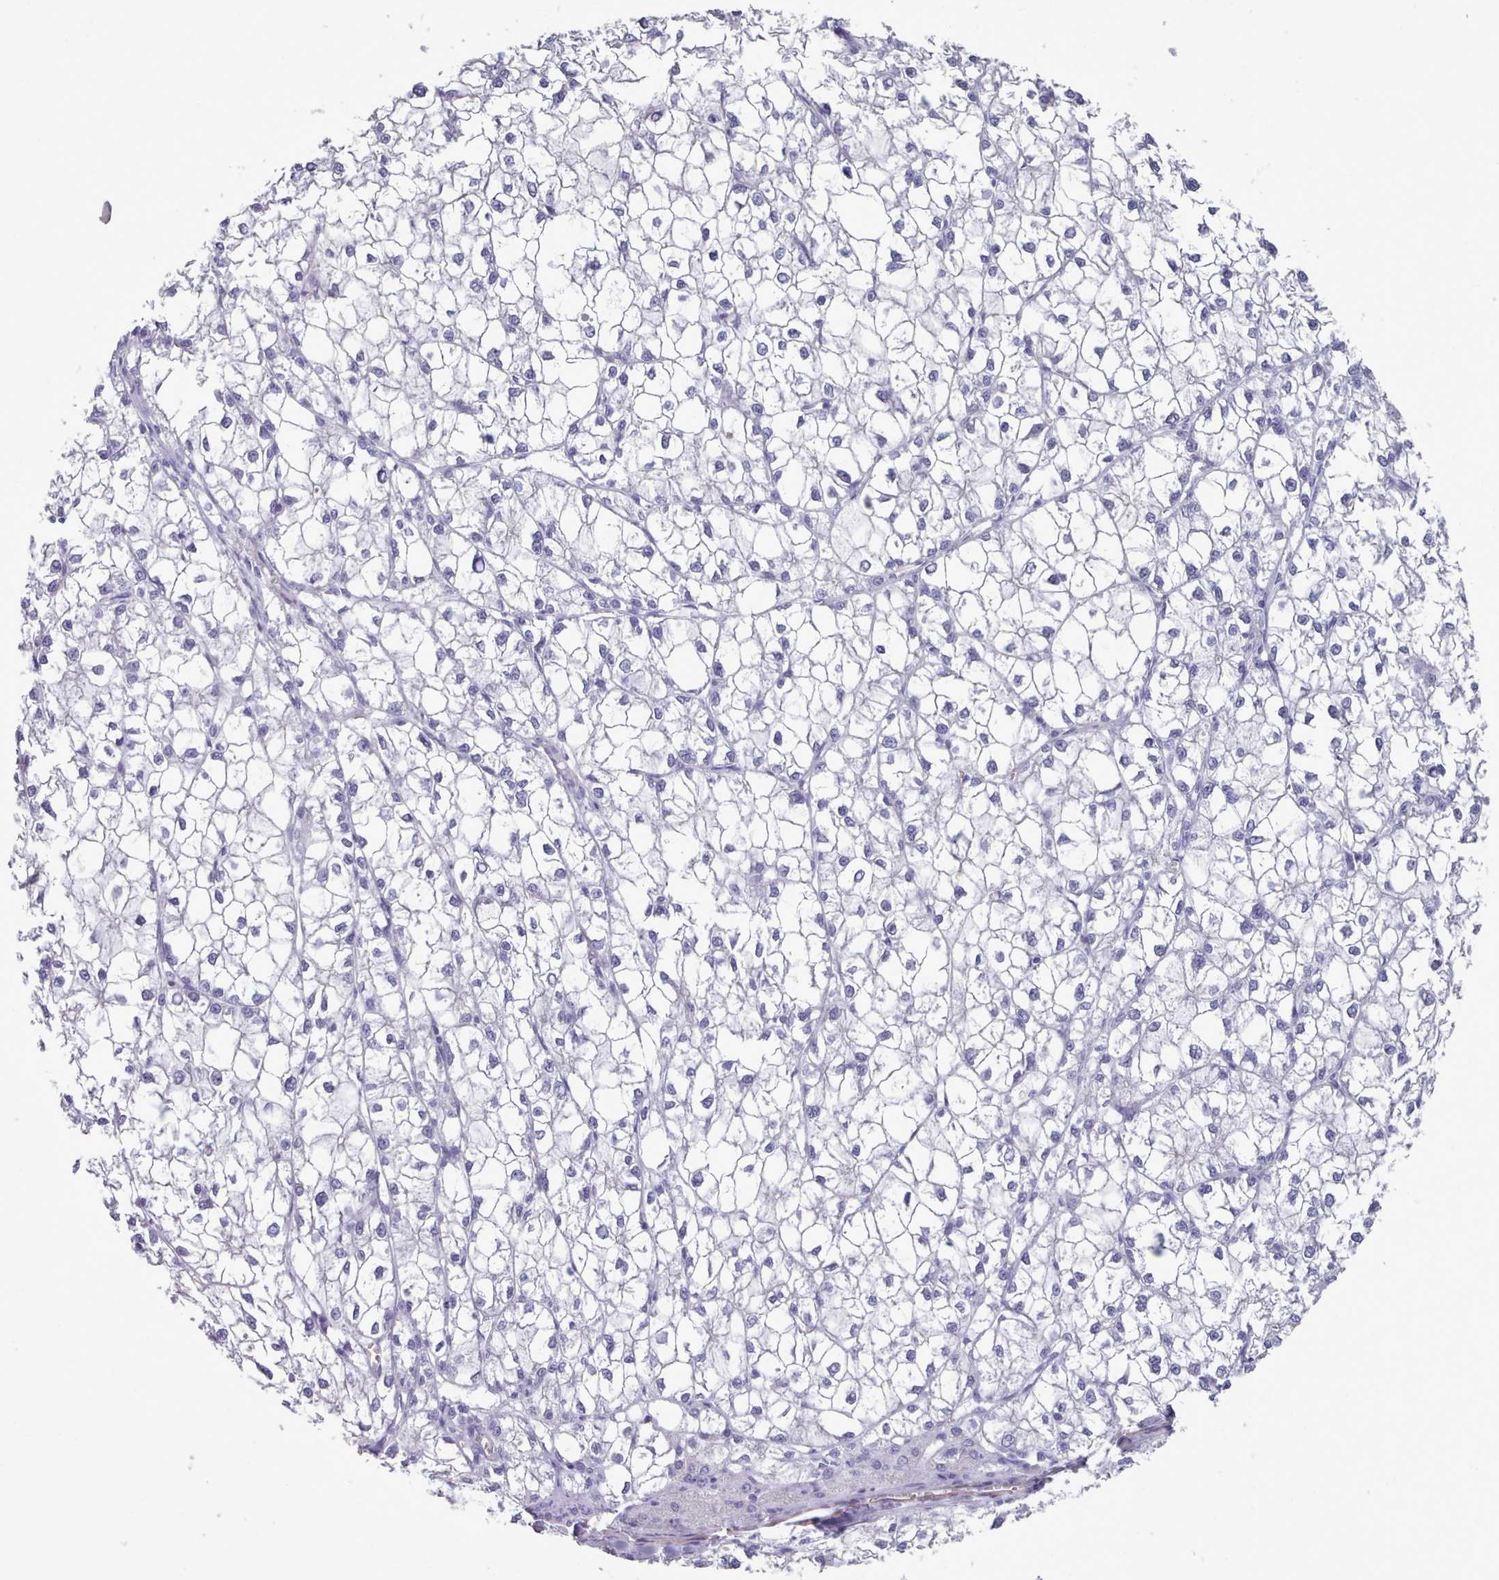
{"staining": {"intensity": "negative", "quantity": "none", "location": "none"}, "tissue": "liver cancer", "cell_type": "Tumor cells", "image_type": "cancer", "snomed": [{"axis": "morphology", "description": "Carcinoma, Hepatocellular, NOS"}, {"axis": "topography", "description": "Liver"}], "caption": "This photomicrograph is of liver cancer (hepatocellular carcinoma) stained with IHC to label a protein in brown with the nuclei are counter-stained blue. There is no staining in tumor cells. (DAB immunohistochemistry (IHC) visualized using brightfield microscopy, high magnification).", "gene": "FPGS", "patient": {"sex": "female", "age": 43}}